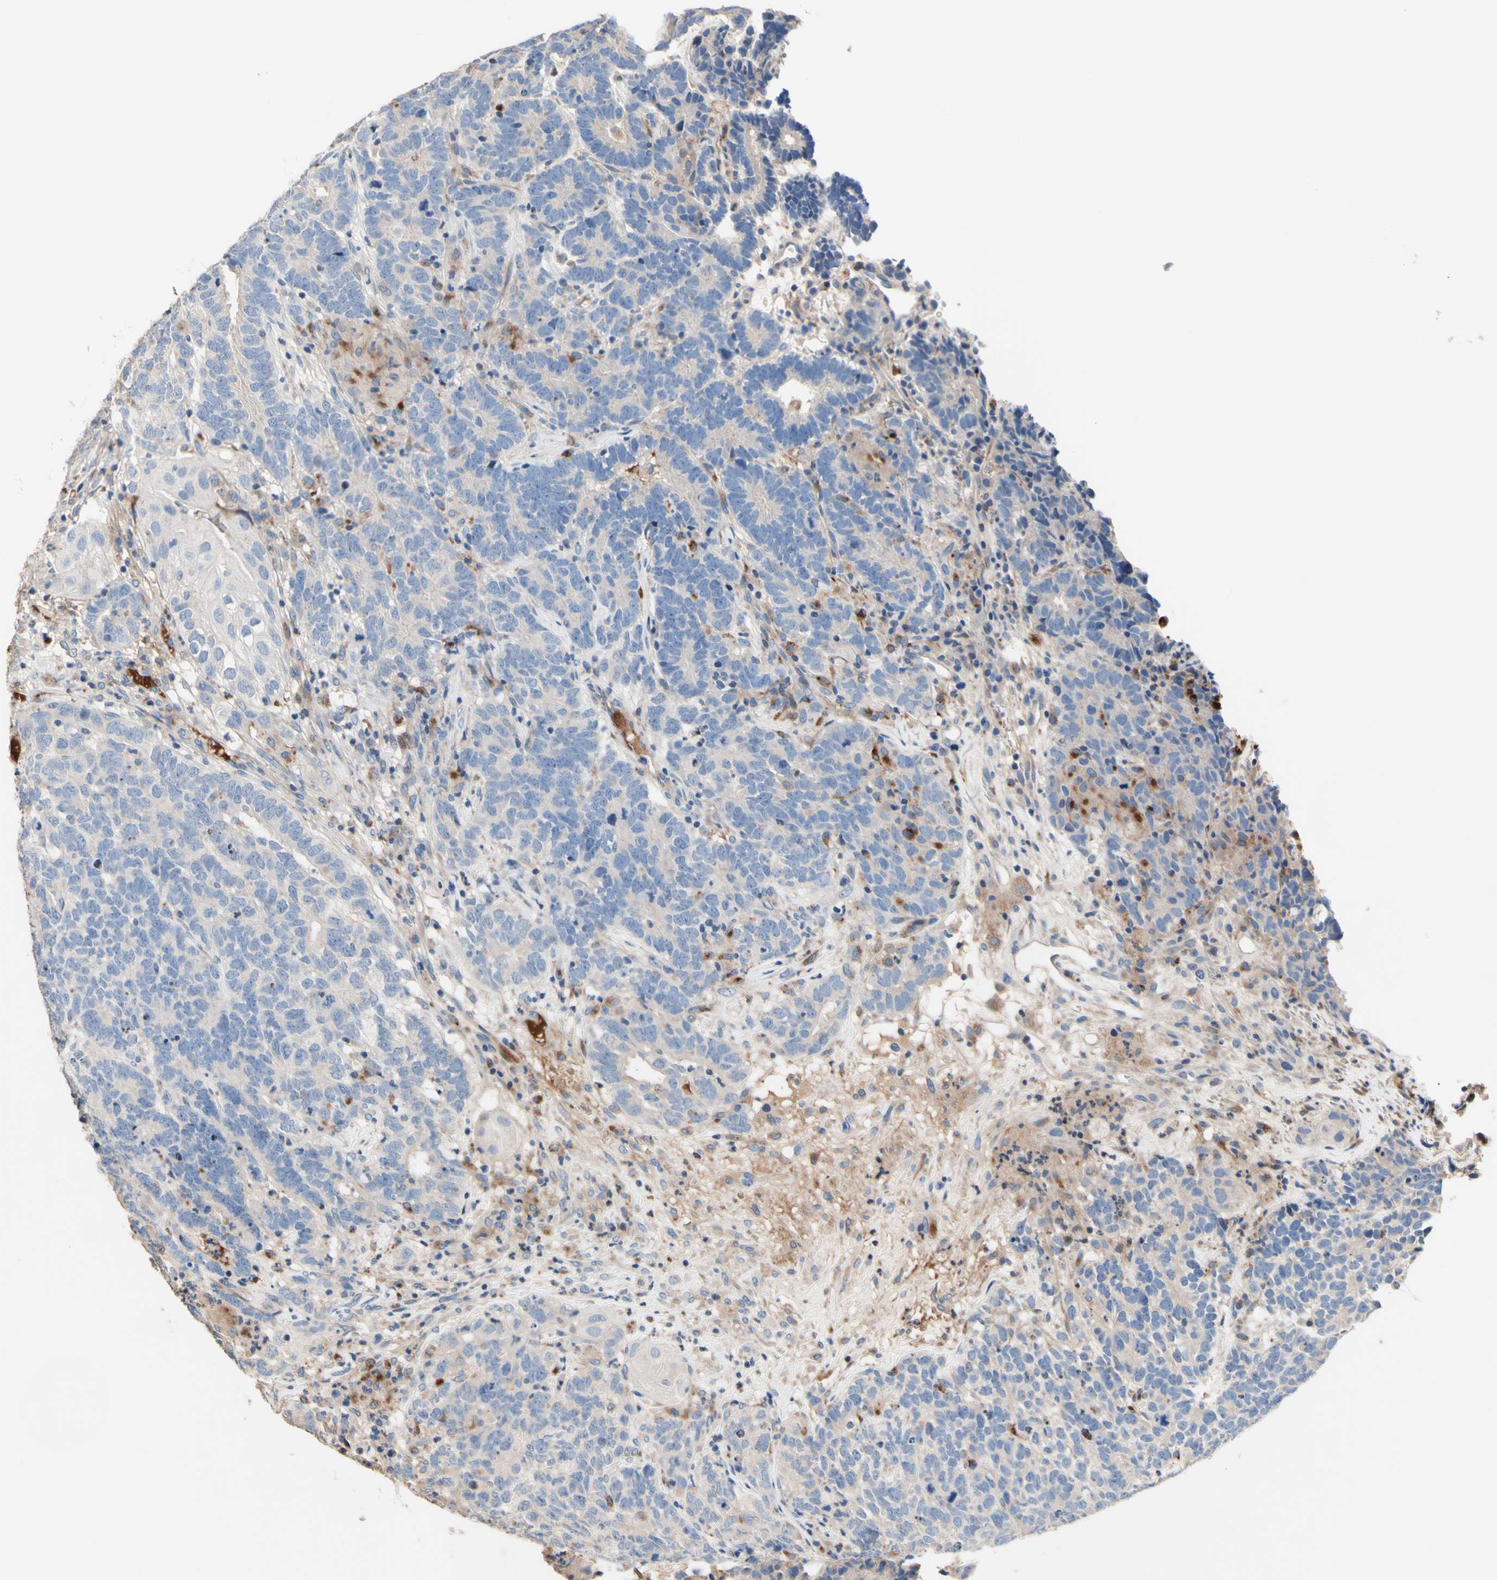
{"staining": {"intensity": "negative", "quantity": "none", "location": "none"}, "tissue": "testis cancer", "cell_type": "Tumor cells", "image_type": "cancer", "snomed": [{"axis": "morphology", "description": "Carcinoma, Embryonal, NOS"}, {"axis": "topography", "description": "Testis"}], "caption": "Immunohistochemical staining of testis embryonal carcinoma reveals no significant expression in tumor cells.", "gene": "CDON", "patient": {"sex": "male", "age": 26}}